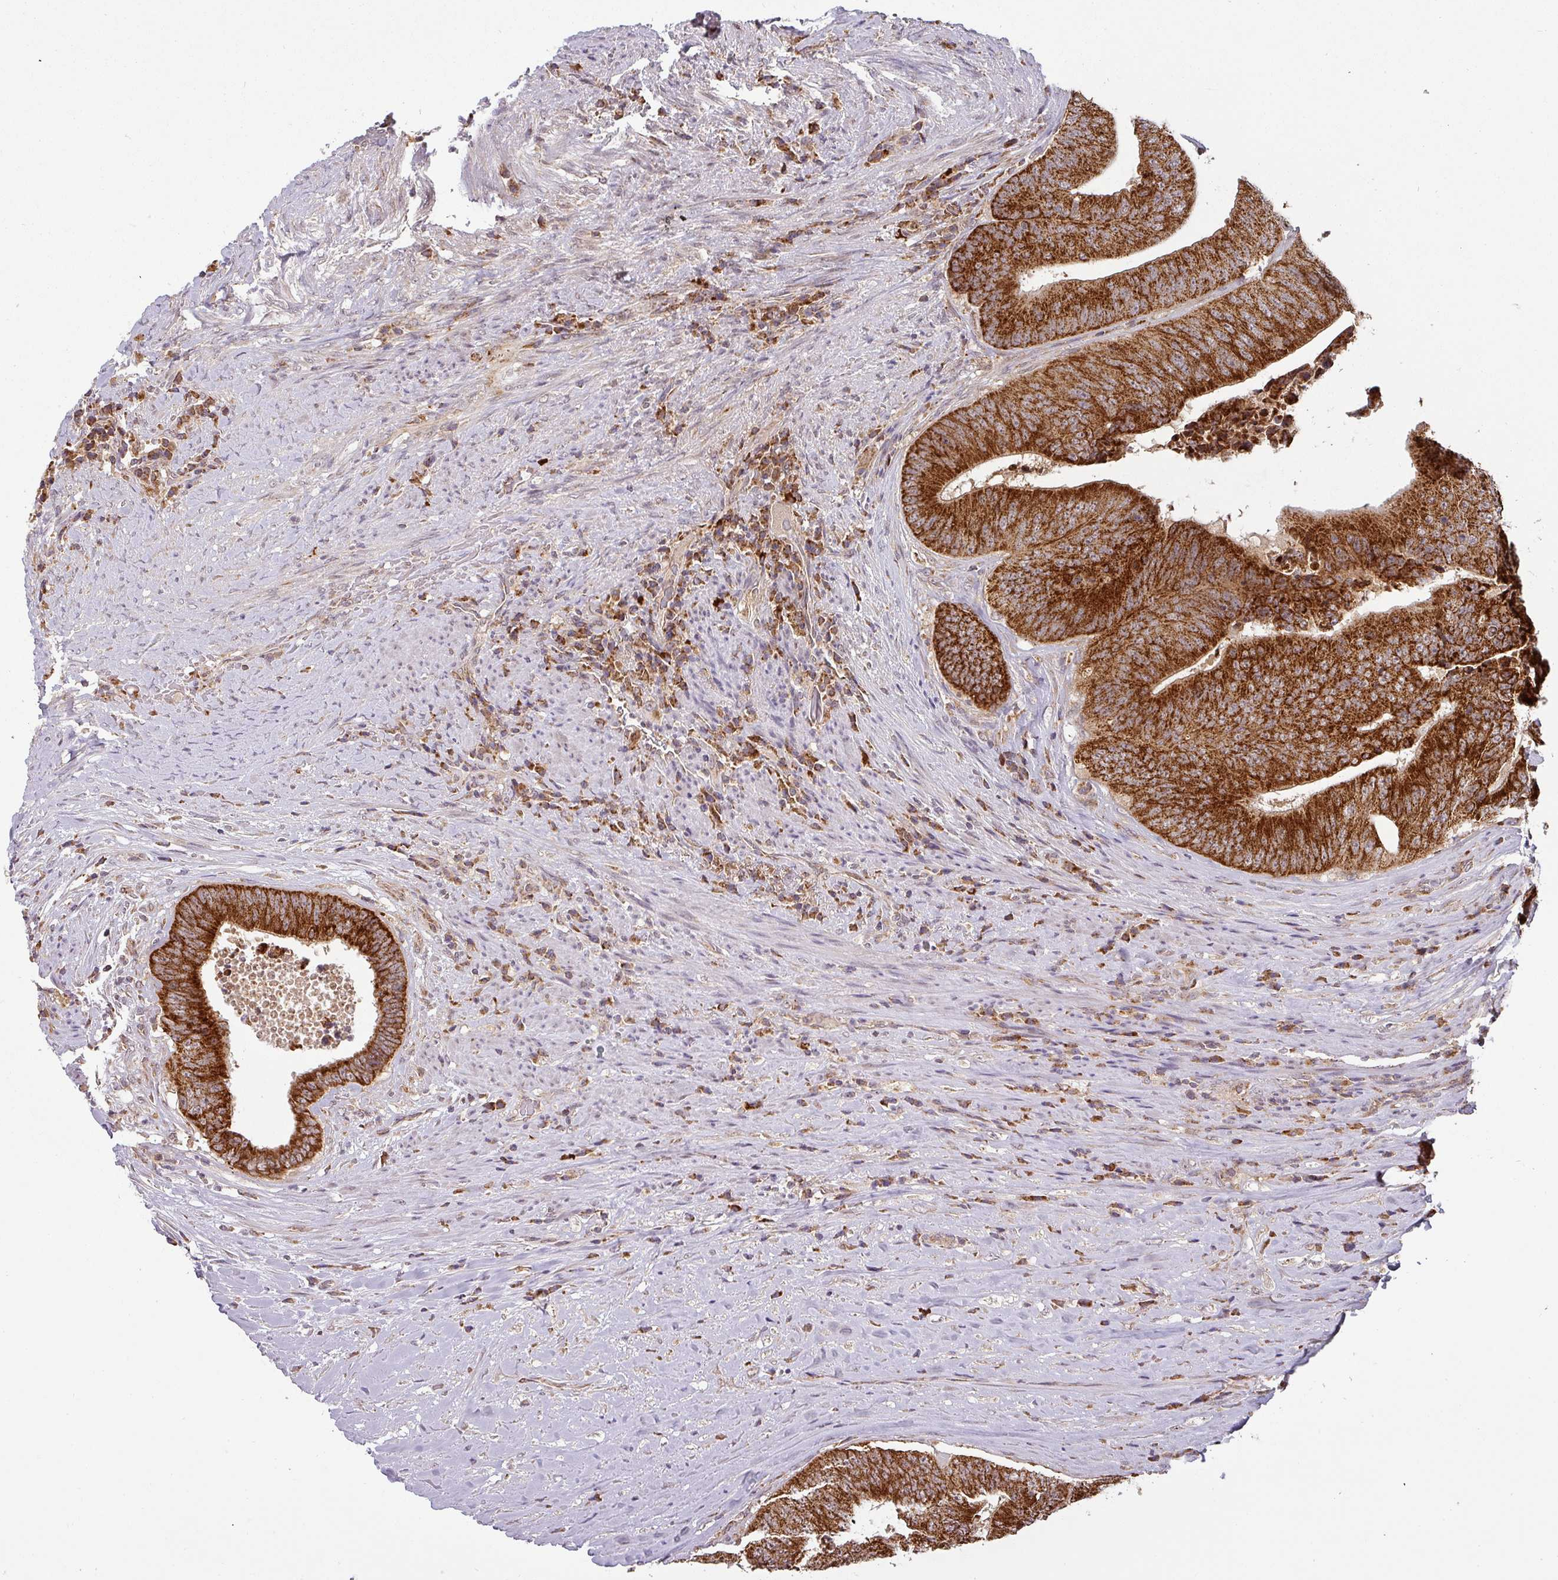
{"staining": {"intensity": "strong", "quantity": ">75%", "location": "cytoplasmic/membranous"}, "tissue": "colorectal cancer", "cell_type": "Tumor cells", "image_type": "cancer", "snomed": [{"axis": "morphology", "description": "Adenocarcinoma, NOS"}, {"axis": "topography", "description": "Rectum"}], "caption": "Approximately >75% of tumor cells in adenocarcinoma (colorectal) exhibit strong cytoplasmic/membranous protein staining as visualized by brown immunohistochemical staining.", "gene": "MRPS16", "patient": {"sex": "male", "age": 72}}